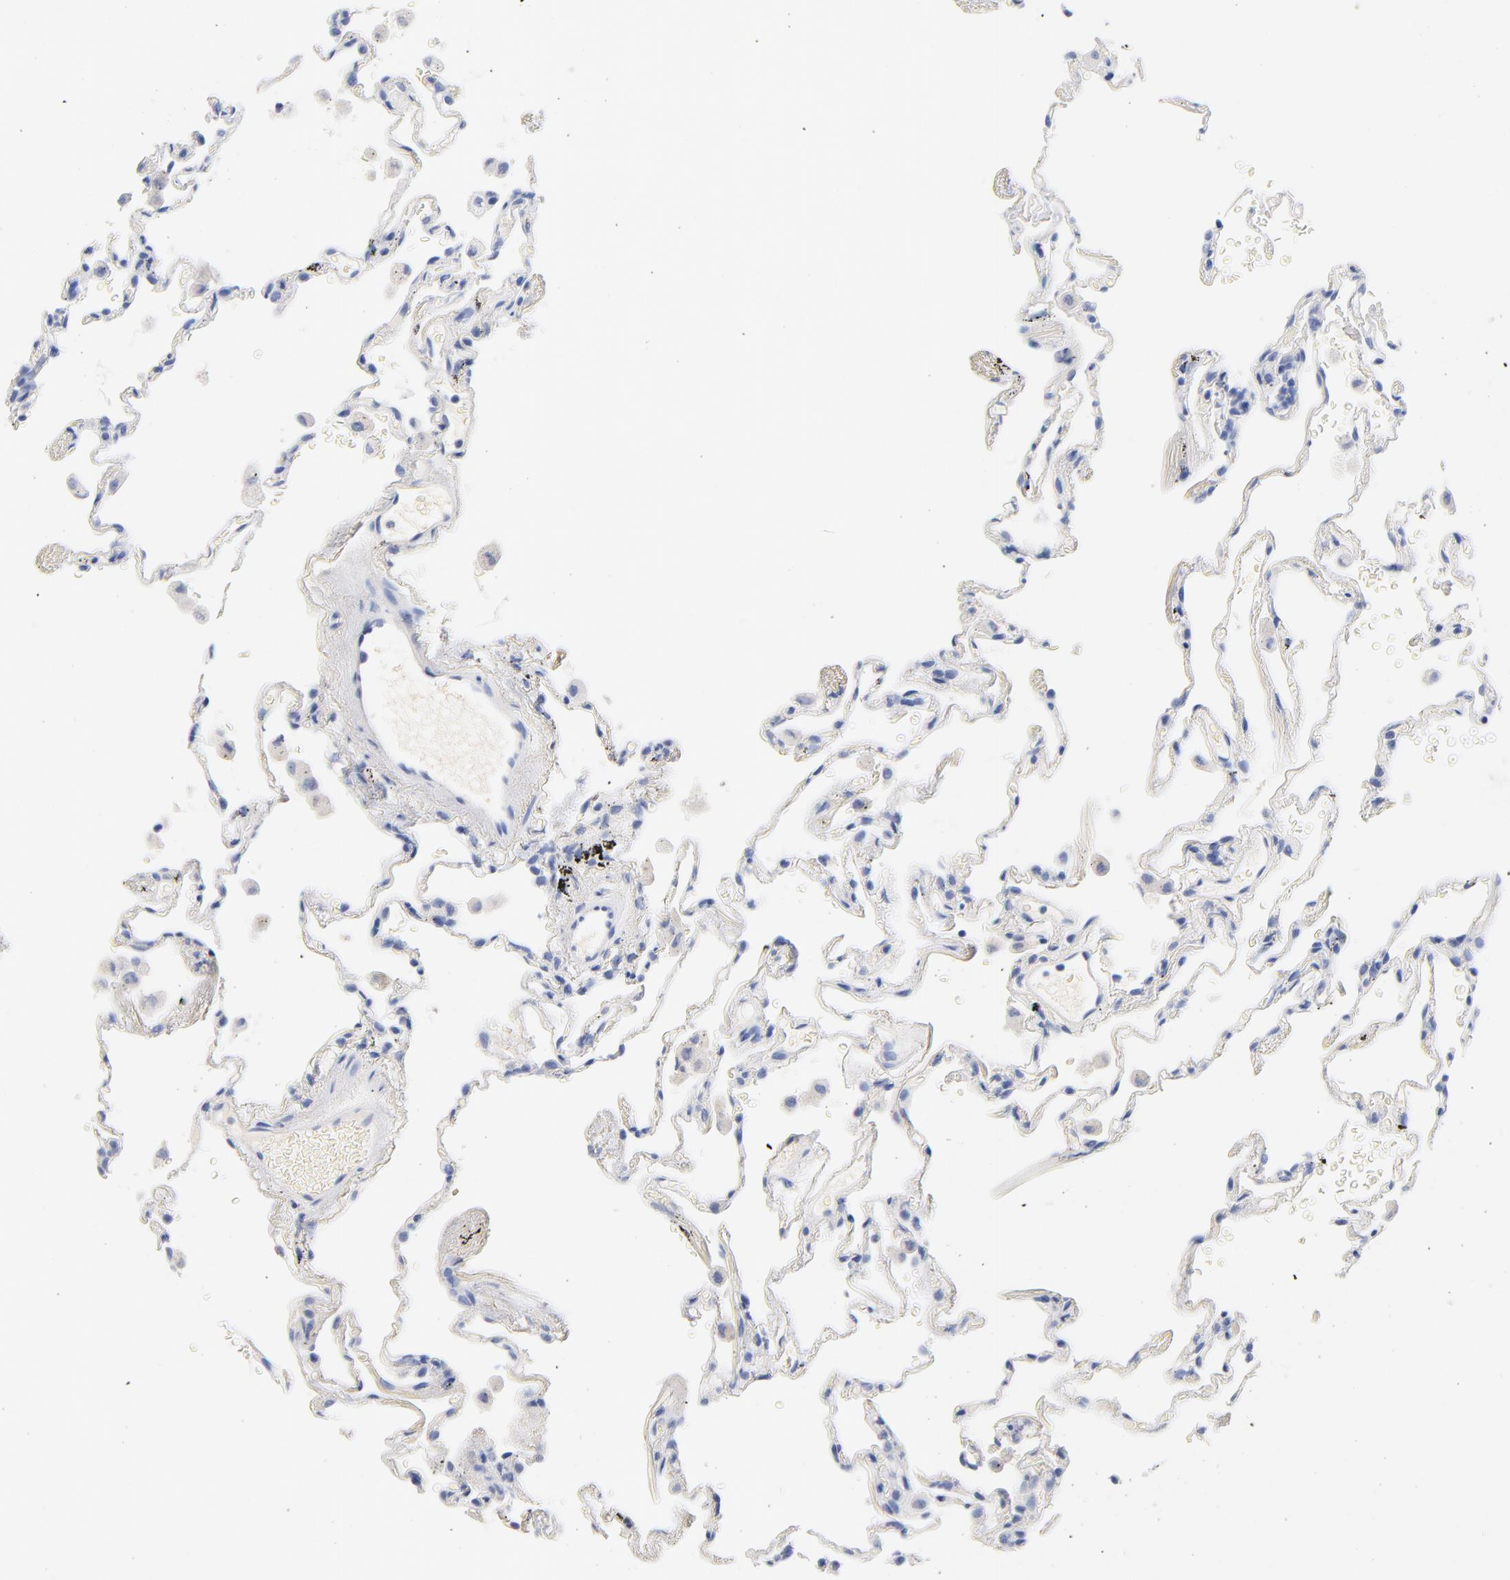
{"staining": {"intensity": "negative", "quantity": "none", "location": "none"}, "tissue": "lung", "cell_type": "Alveolar cells", "image_type": "normal", "snomed": [{"axis": "morphology", "description": "Normal tissue, NOS"}, {"axis": "morphology", "description": "Inflammation, NOS"}, {"axis": "topography", "description": "Lung"}], "caption": "The histopathology image displays no significant staining in alveolar cells of lung. (DAB (3,3'-diaminobenzidine) immunohistochemistry (IHC) visualized using brightfield microscopy, high magnification).", "gene": "CPS1", "patient": {"sex": "male", "age": 69}}